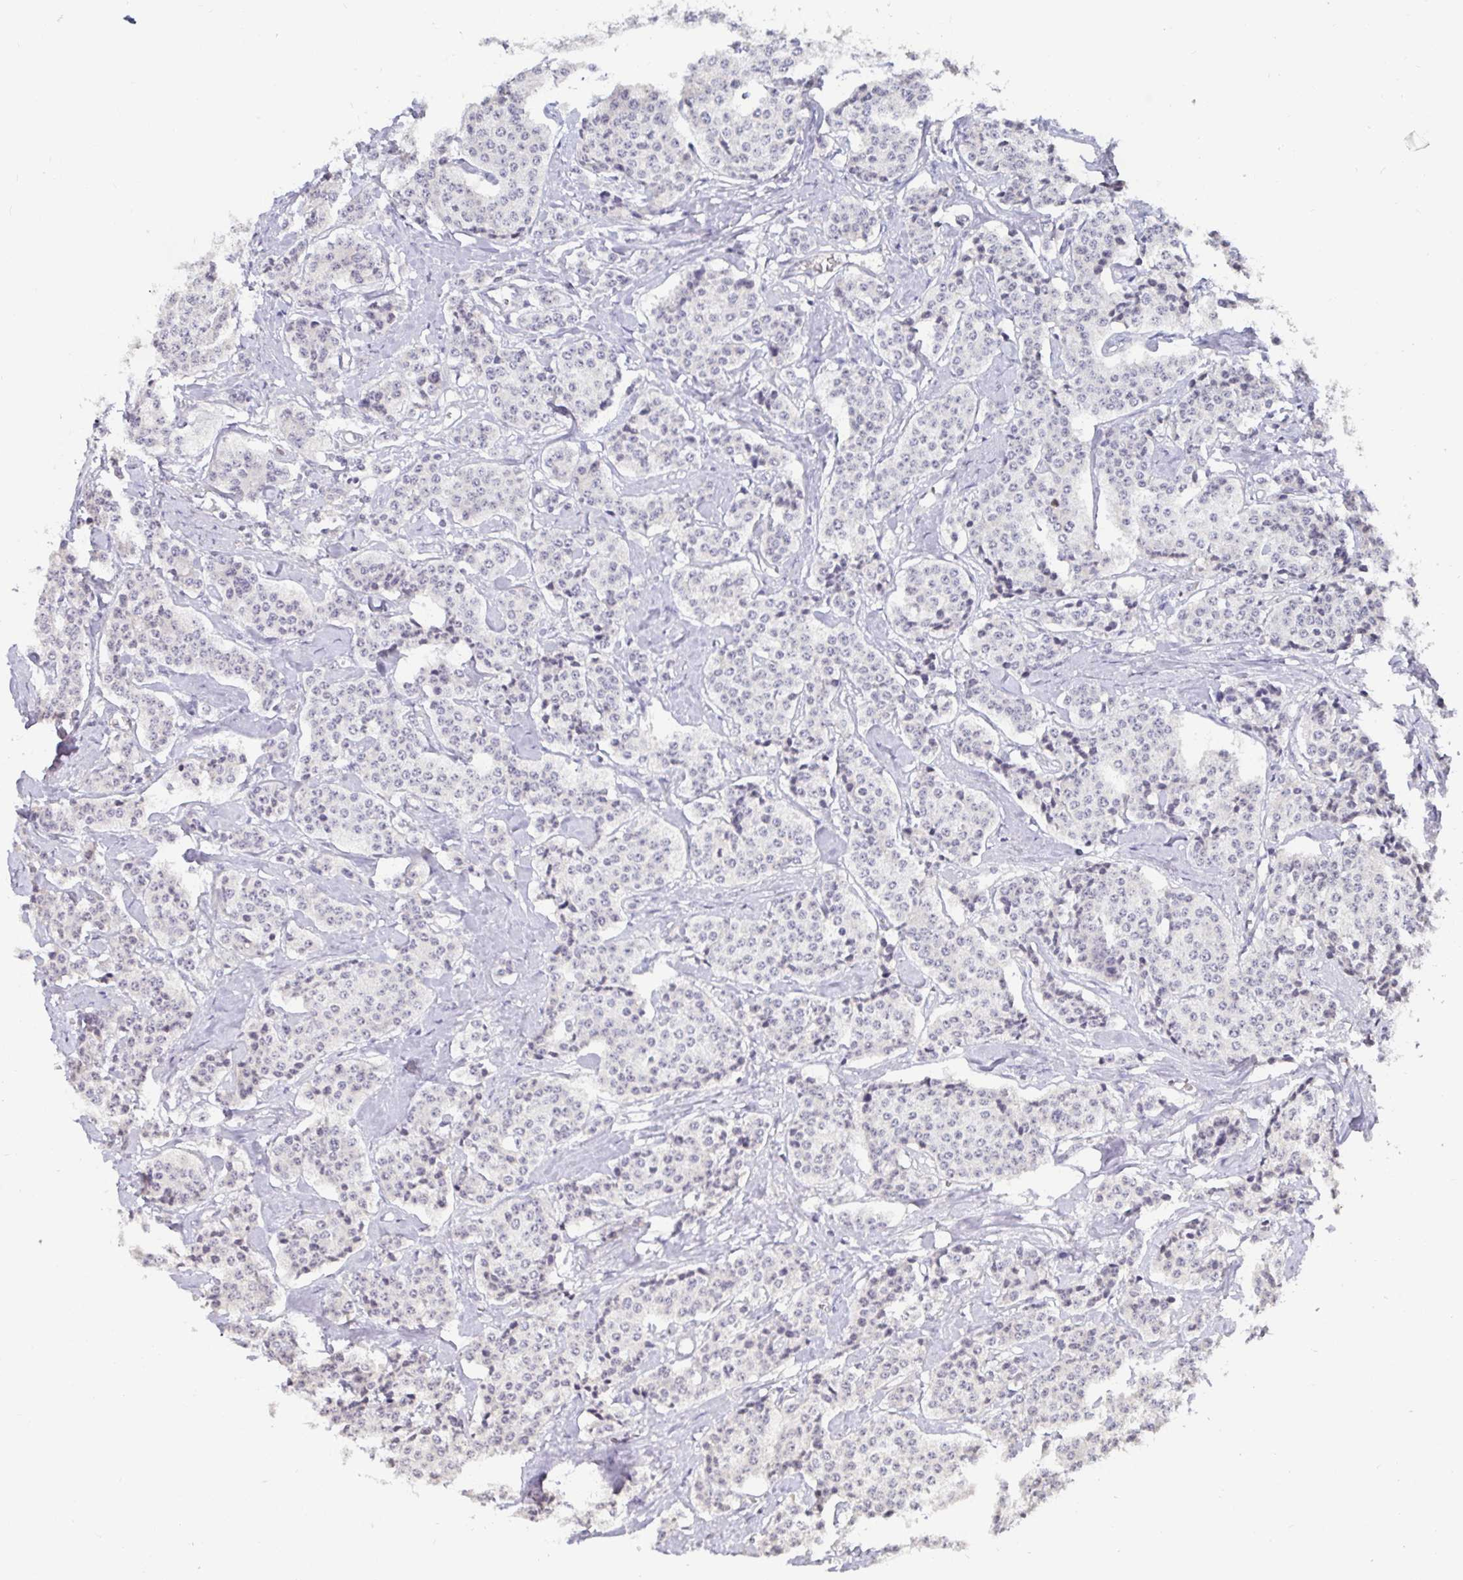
{"staining": {"intensity": "negative", "quantity": "none", "location": "none"}, "tissue": "carcinoid", "cell_type": "Tumor cells", "image_type": "cancer", "snomed": [{"axis": "morphology", "description": "Carcinoid, malignant, NOS"}, {"axis": "topography", "description": "Small intestine"}], "caption": "DAB (3,3'-diaminobenzidine) immunohistochemical staining of malignant carcinoid demonstrates no significant staining in tumor cells.", "gene": "ANLN", "patient": {"sex": "female", "age": 64}}